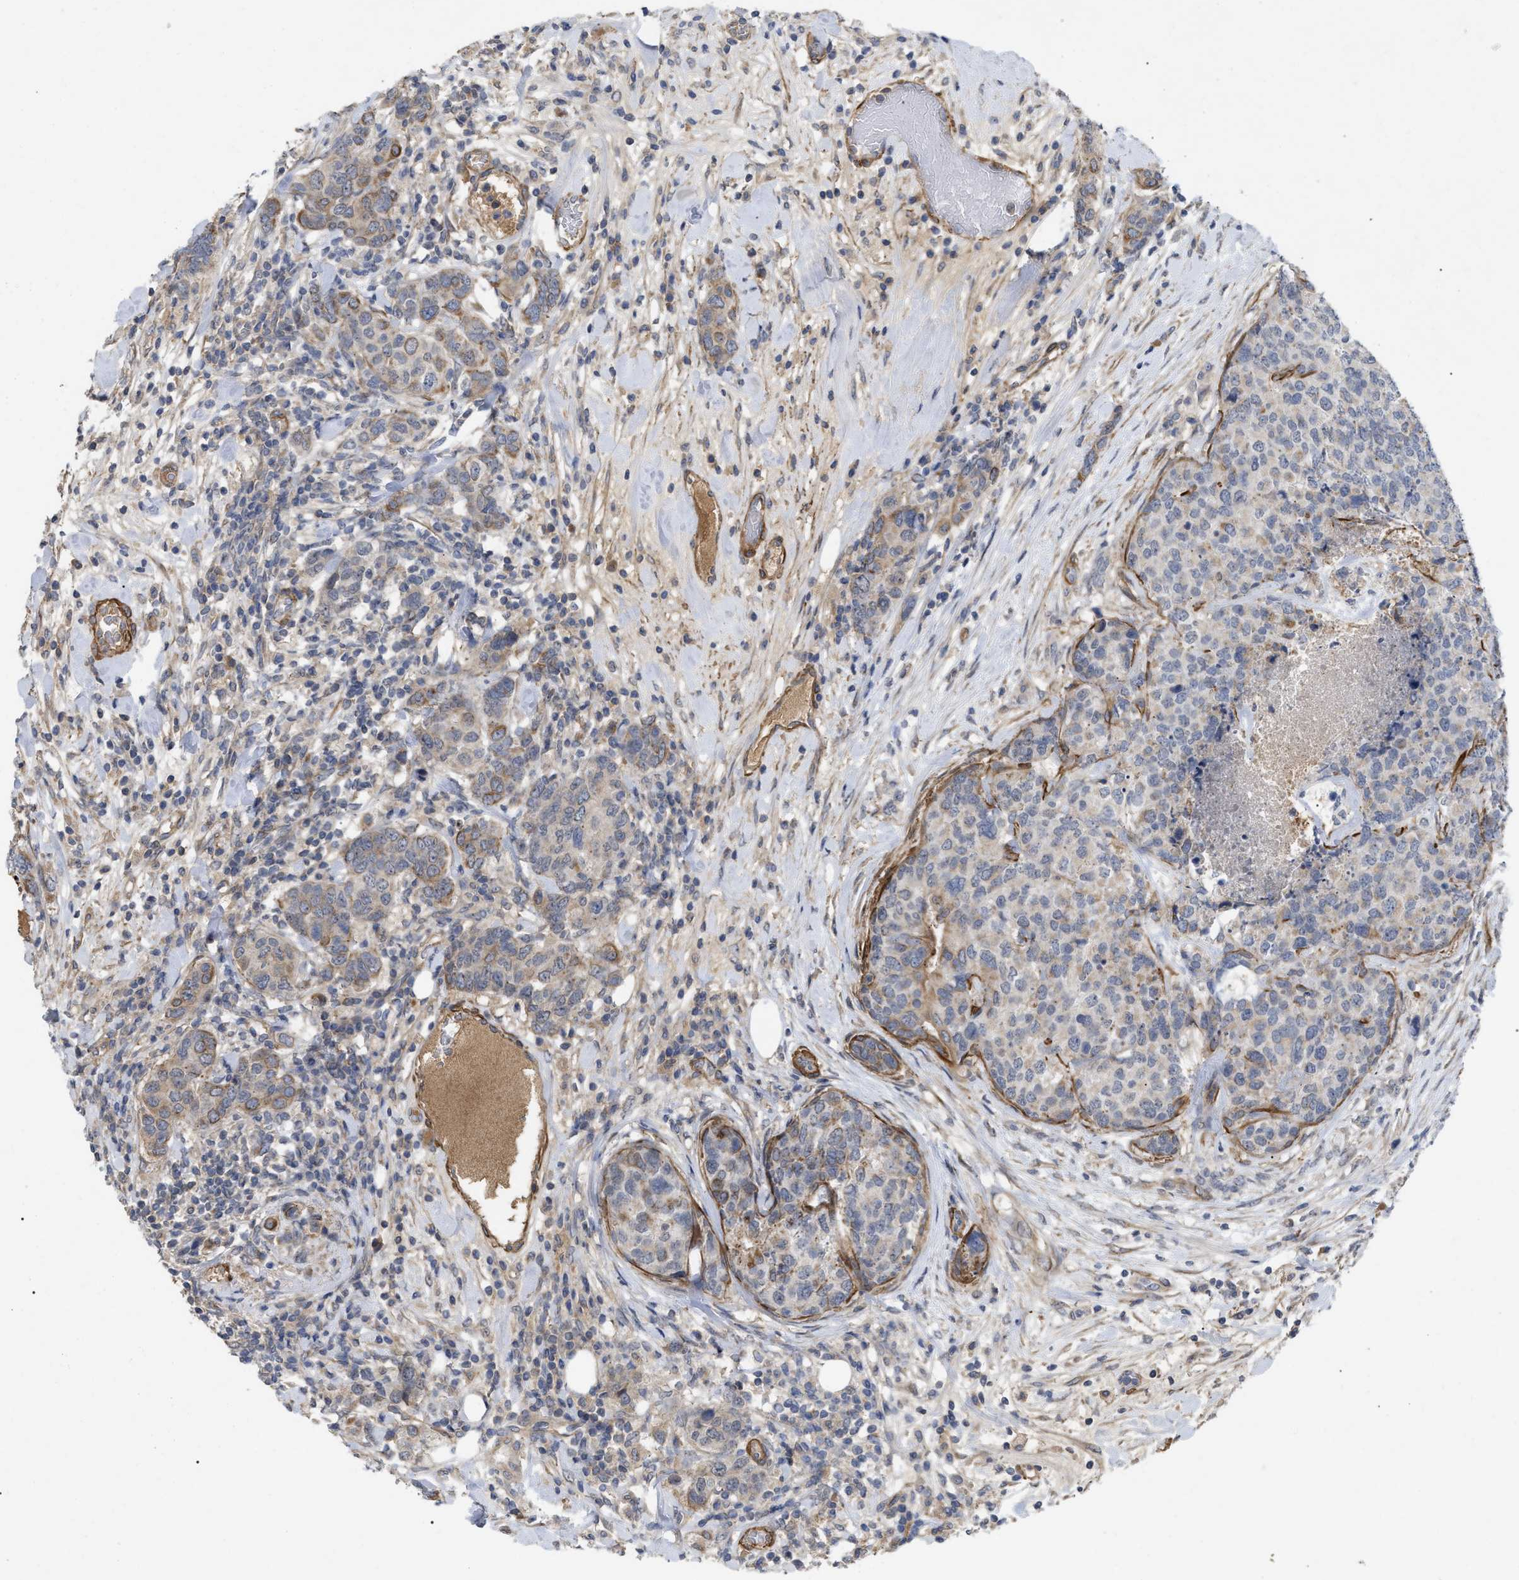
{"staining": {"intensity": "weak", "quantity": "<25%", "location": "cytoplasmic/membranous"}, "tissue": "breast cancer", "cell_type": "Tumor cells", "image_type": "cancer", "snomed": [{"axis": "morphology", "description": "Lobular carcinoma"}, {"axis": "topography", "description": "Breast"}], "caption": "Tumor cells show no significant protein staining in lobular carcinoma (breast).", "gene": "ST6GALNAC6", "patient": {"sex": "female", "age": 59}}